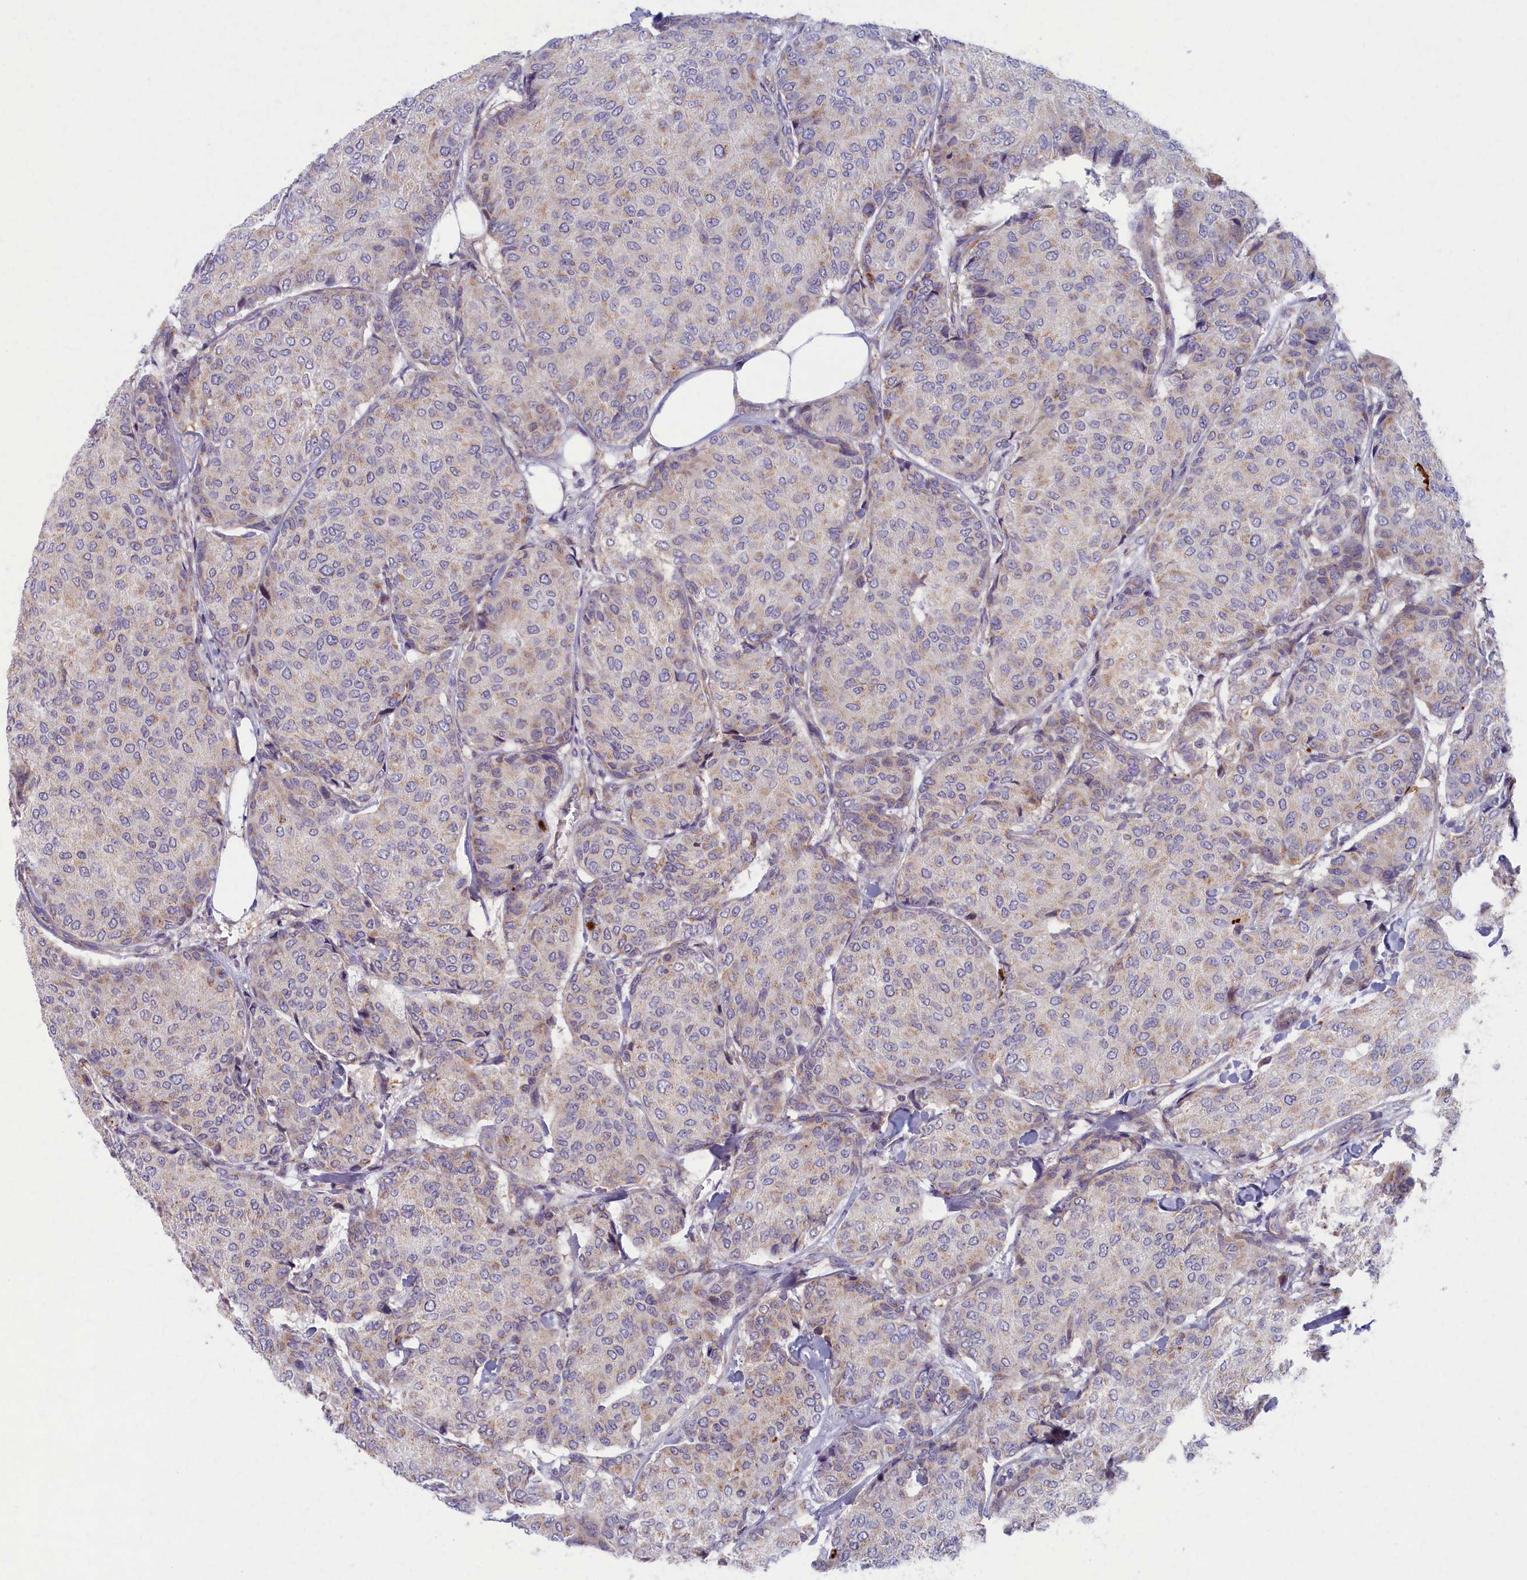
{"staining": {"intensity": "weak", "quantity": "25%-75%", "location": "cytoplasmic/membranous"}, "tissue": "breast cancer", "cell_type": "Tumor cells", "image_type": "cancer", "snomed": [{"axis": "morphology", "description": "Duct carcinoma"}, {"axis": "topography", "description": "Breast"}], "caption": "Tumor cells display weak cytoplasmic/membranous positivity in about 25%-75% of cells in breast infiltrating ductal carcinoma. (Stains: DAB in brown, nuclei in blue, Microscopy: brightfield microscopy at high magnification).", "gene": "MRPS25", "patient": {"sex": "female", "age": 75}}